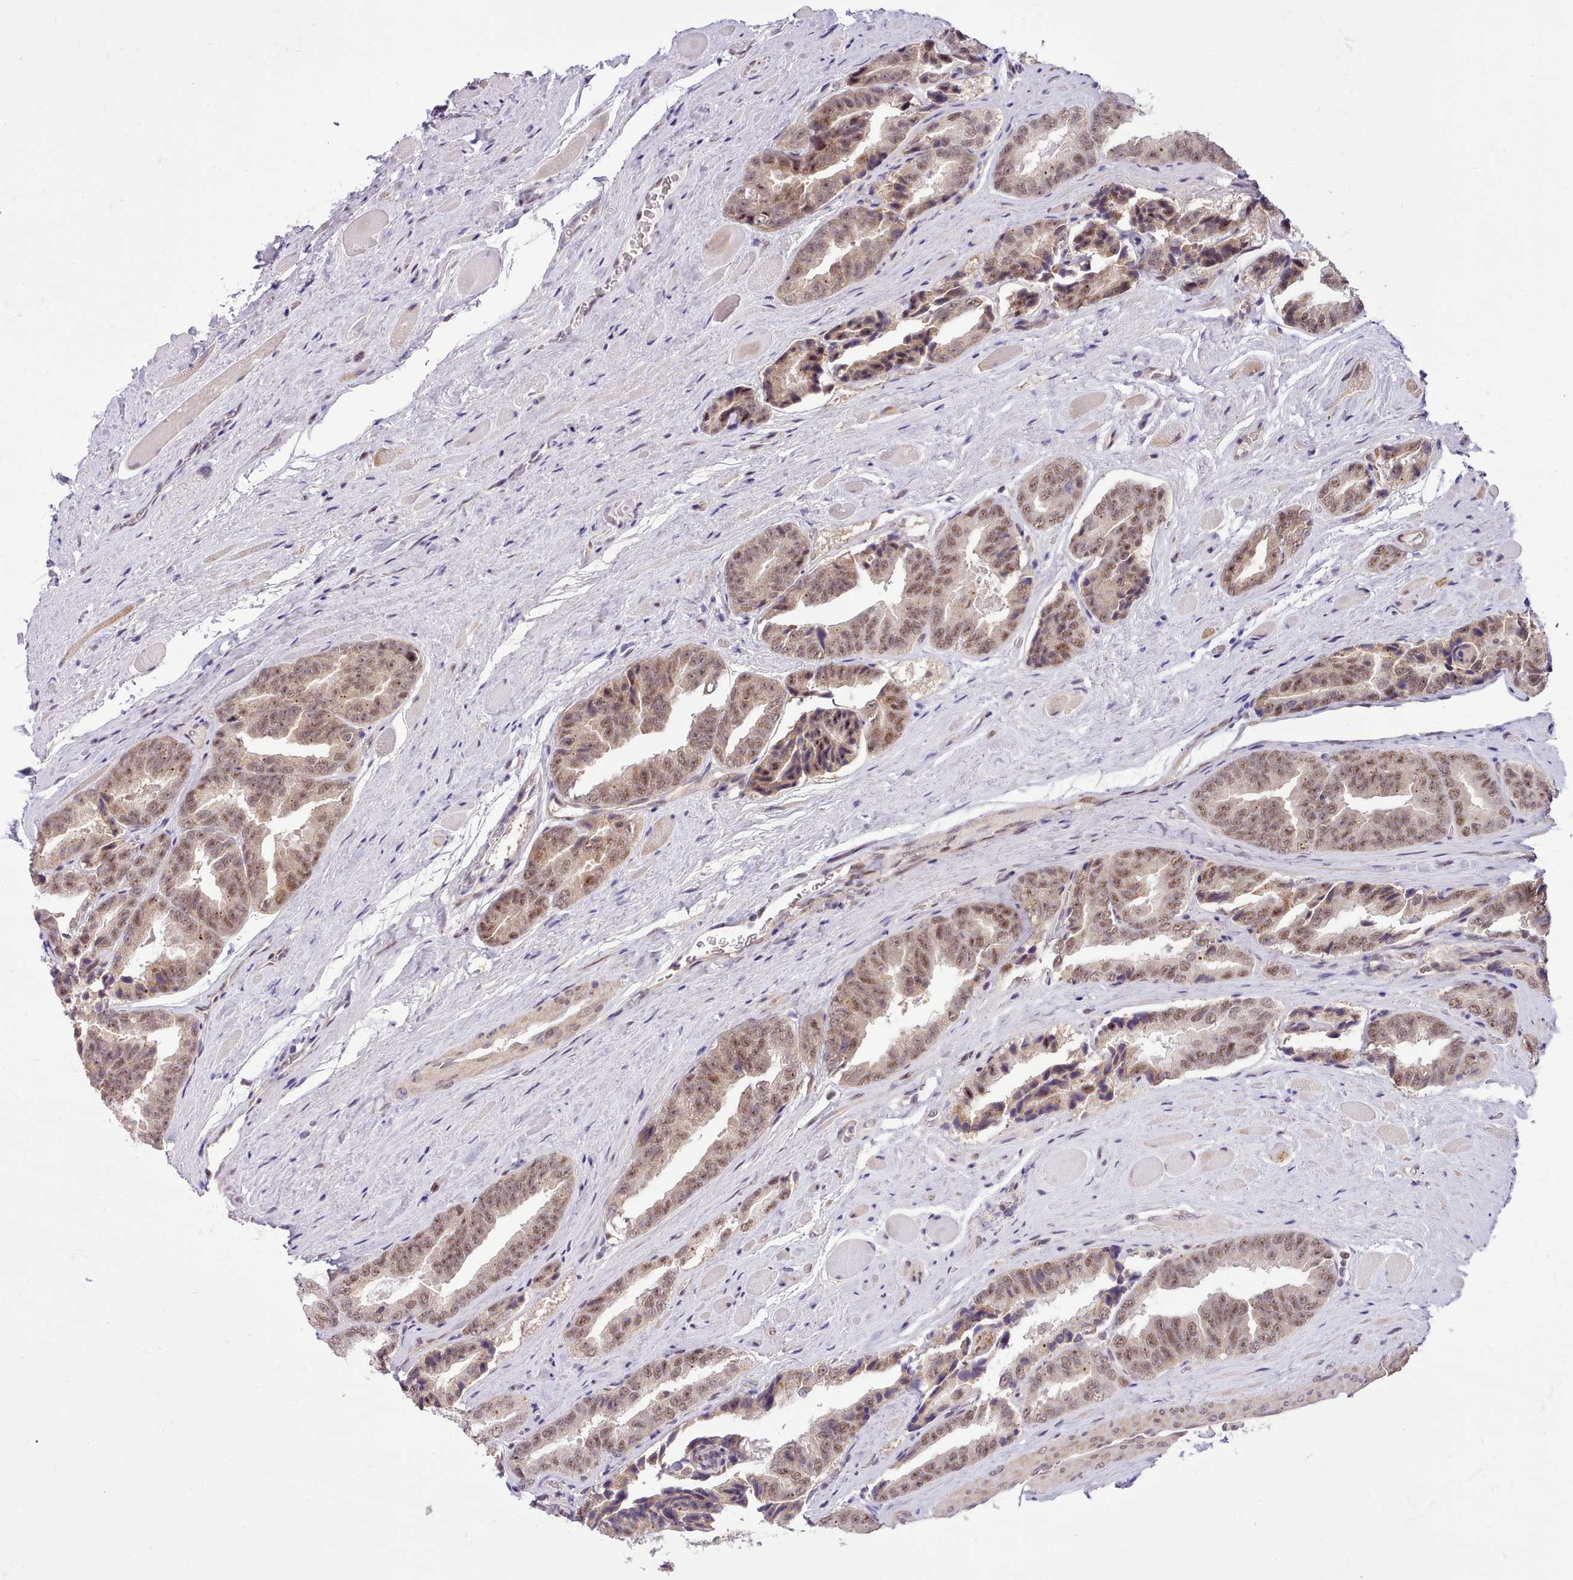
{"staining": {"intensity": "moderate", "quantity": ">75%", "location": "cytoplasmic/membranous,nuclear"}, "tissue": "prostate cancer", "cell_type": "Tumor cells", "image_type": "cancer", "snomed": [{"axis": "morphology", "description": "Adenocarcinoma, High grade"}, {"axis": "topography", "description": "Prostate"}], "caption": "A brown stain shows moderate cytoplasmic/membranous and nuclear expression of a protein in adenocarcinoma (high-grade) (prostate) tumor cells.", "gene": "HOXB7", "patient": {"sex": "male", "age": 72}}